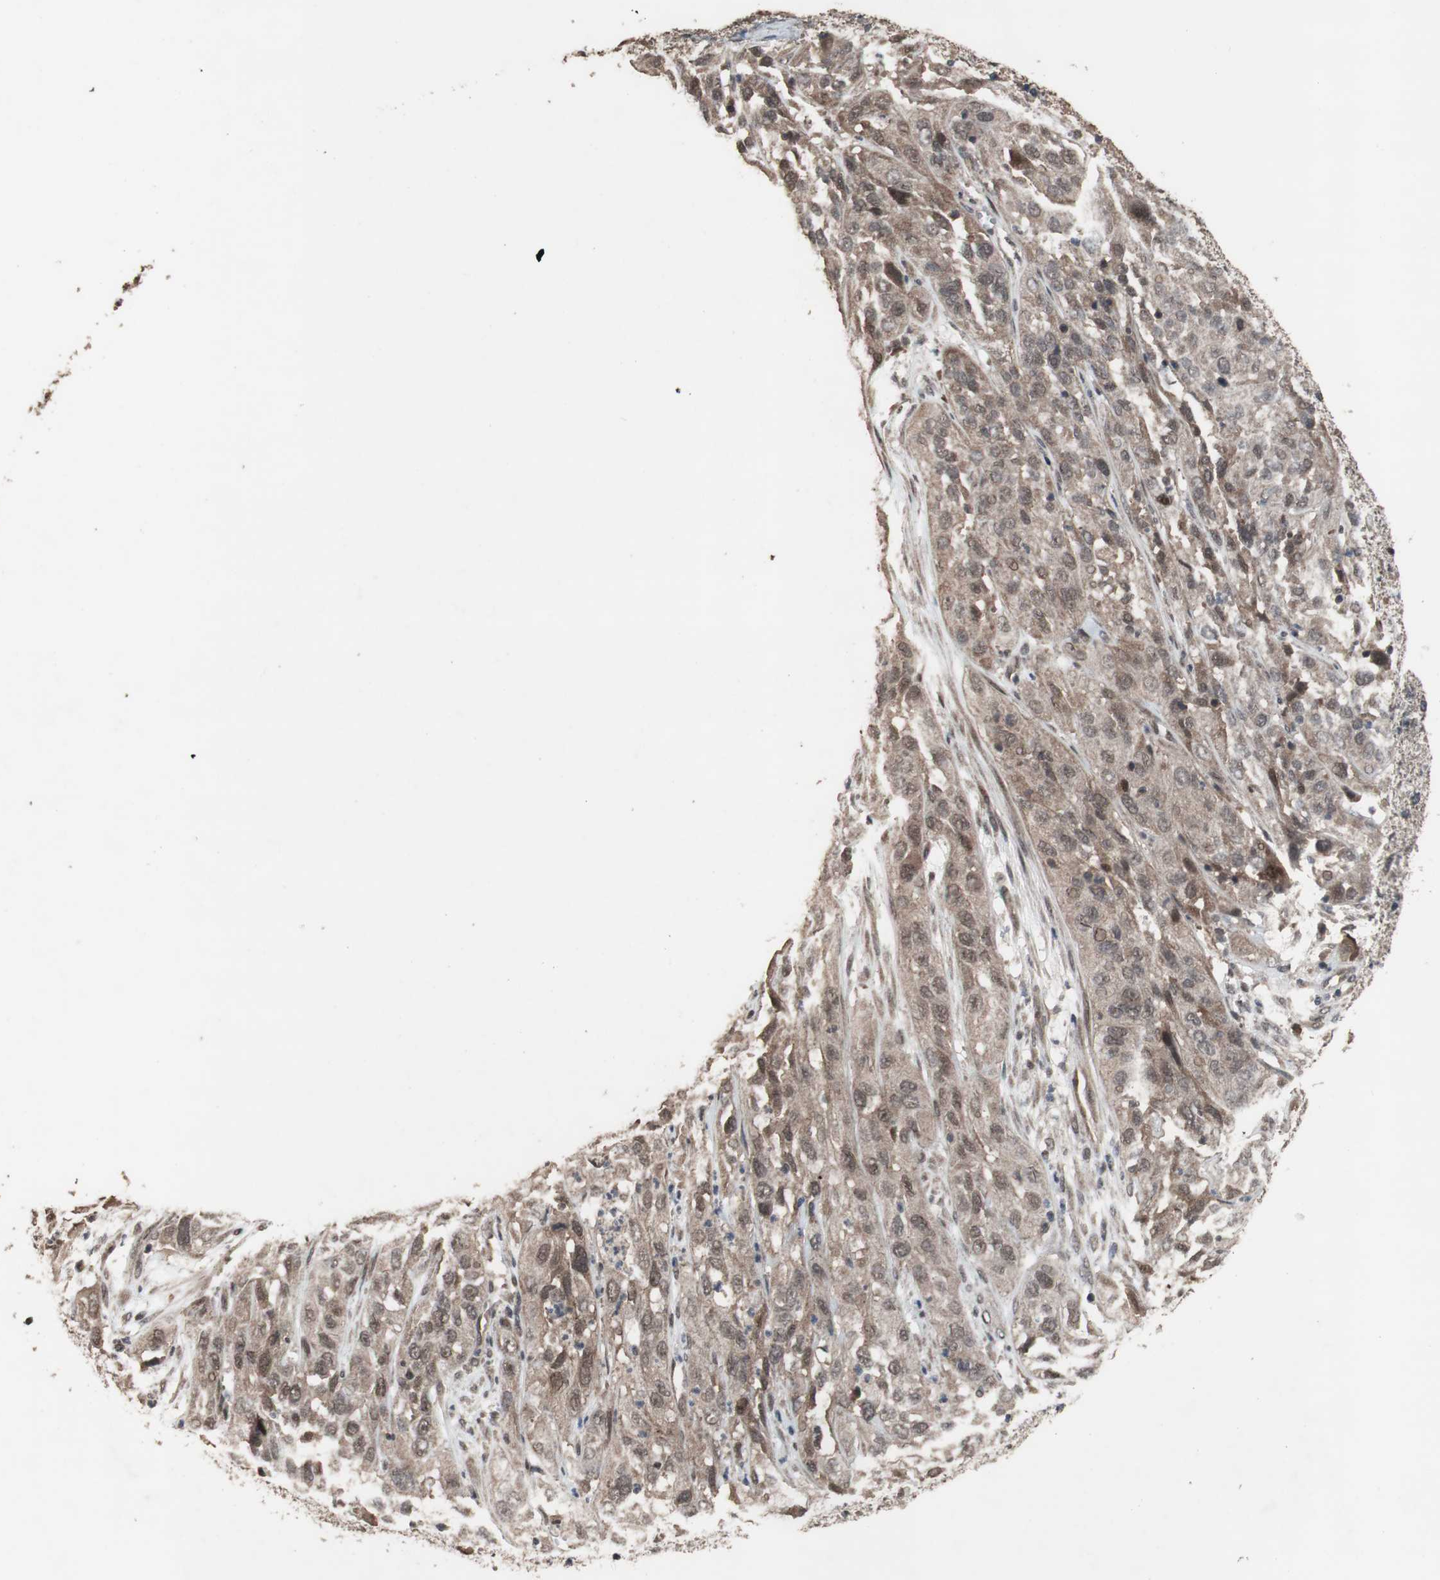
{"staining": {"intensity": "moderate", "quantity": ">75%", "location": "cytoplasmic/membranous"}, "tissue": "cervical cancer", "cell_type": "Tumor cells", "image_type": "cancer", "snomed": [{"axis": "morphology", "description": "Squamous cell carcinoma, NOS"}, {"axis": "topography", "description": "Cervix"}], "caption": "A high-resolution image shows immunohistochemistry staining of cervical cancer (squamous cell carcinoma), which reveals moderate cytoplasmic/membranous positivity in about >75% of tumor cells. Immunohistochemistry (ihc) stains the protein of interest in brown and the nuclei are stained blue.", "gene": "KANSL1", "patient": {"sex": "female", "age": 32}}